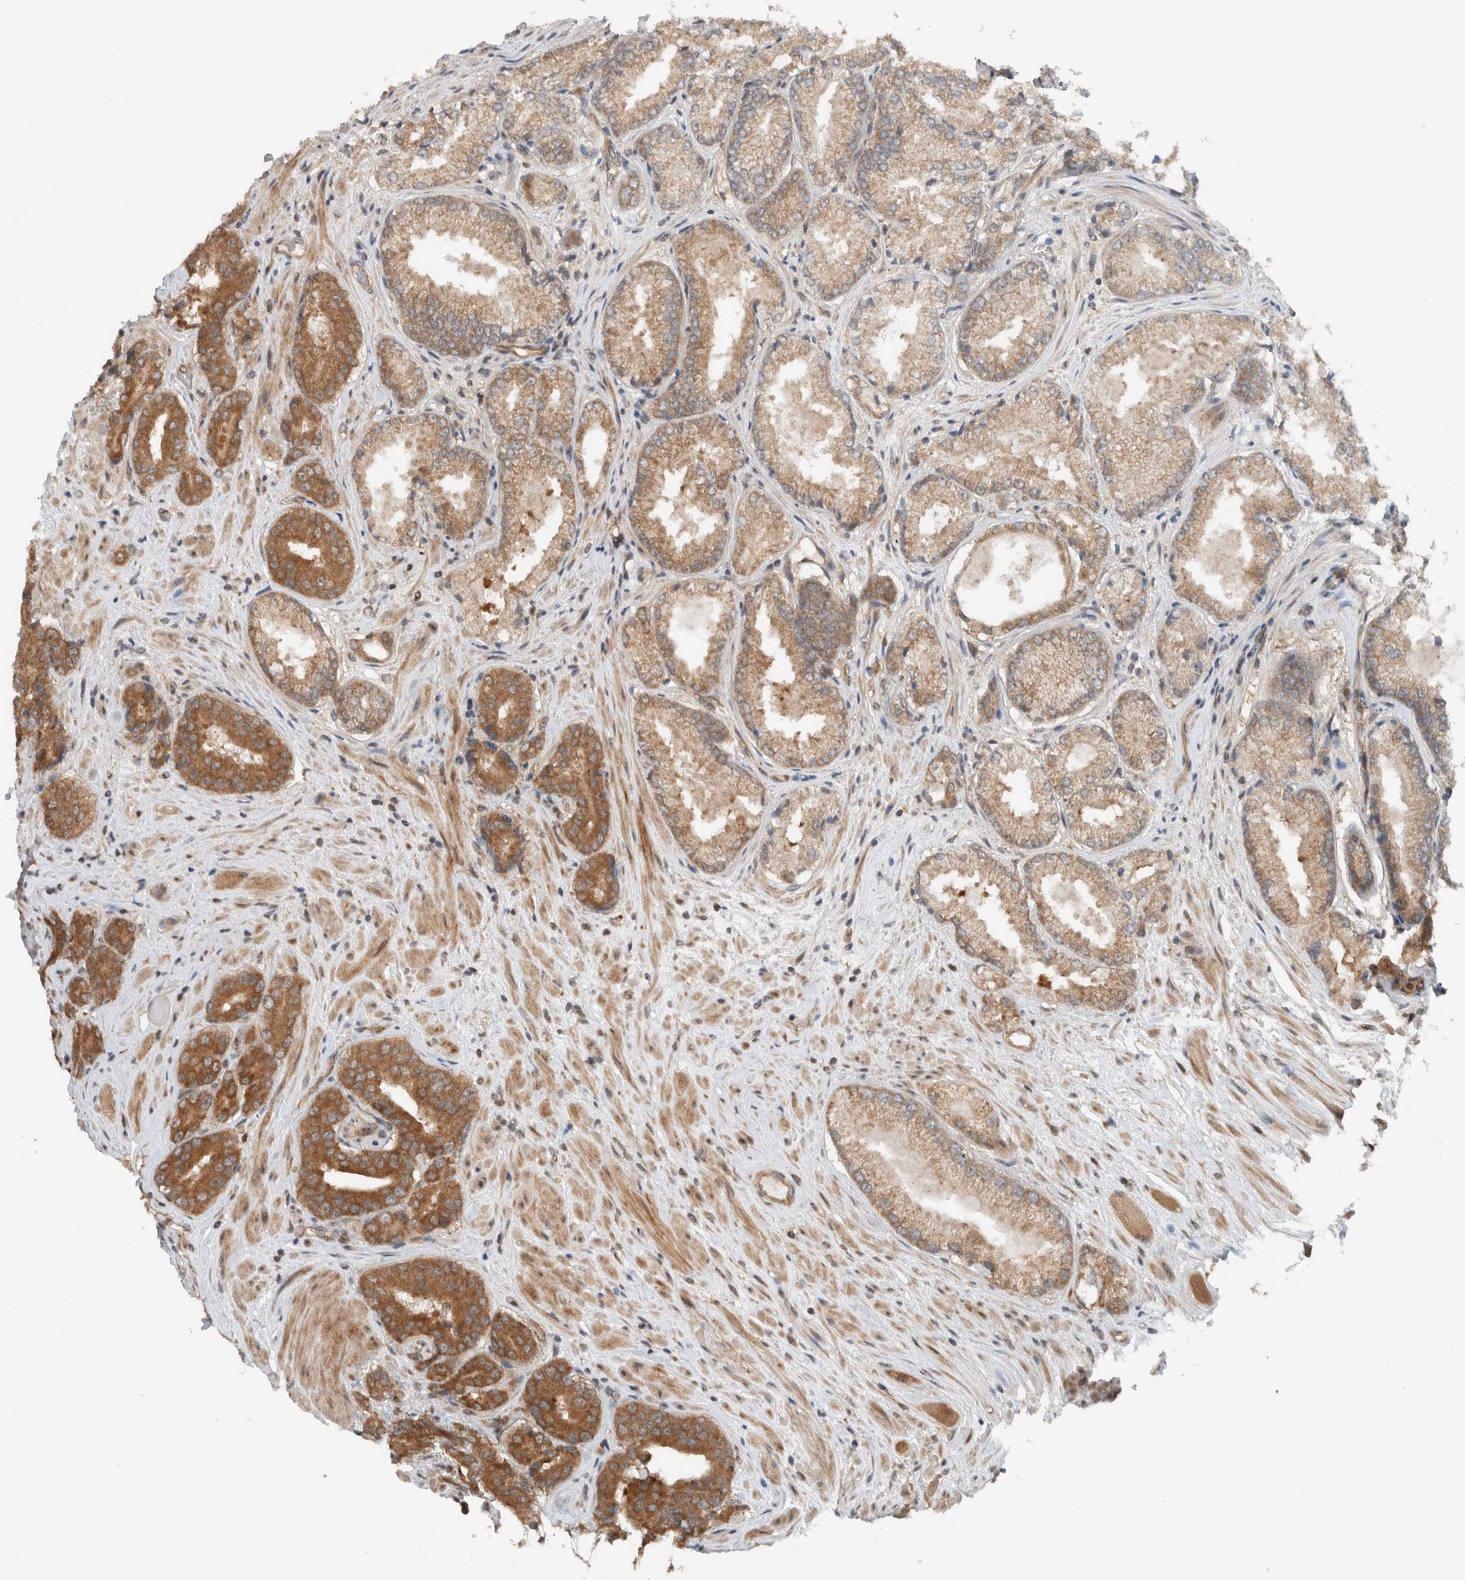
{"staining": {"intensity": "moderate", "quantity": ">75%", "location": "cytoplasmic/membranous"}, "tissue": "prostate cancer", "cell_type": "Tumor cells", "image_type": "cancer", "snomed": [{"axis": "morphology", "description": "Adenocarcinoma, High grade"}, {"axis": "topography", "description": "Prostate"}], "caption": "DAB immunohistochemical staining of adenocarcinoma (high-grade) (prostate) displays moderate cytoplasmic/membranous protein staining in approximately >75% of tumor cells.", "gene": "KLHL6", "patient": {"sex": "male", "age": 71}}